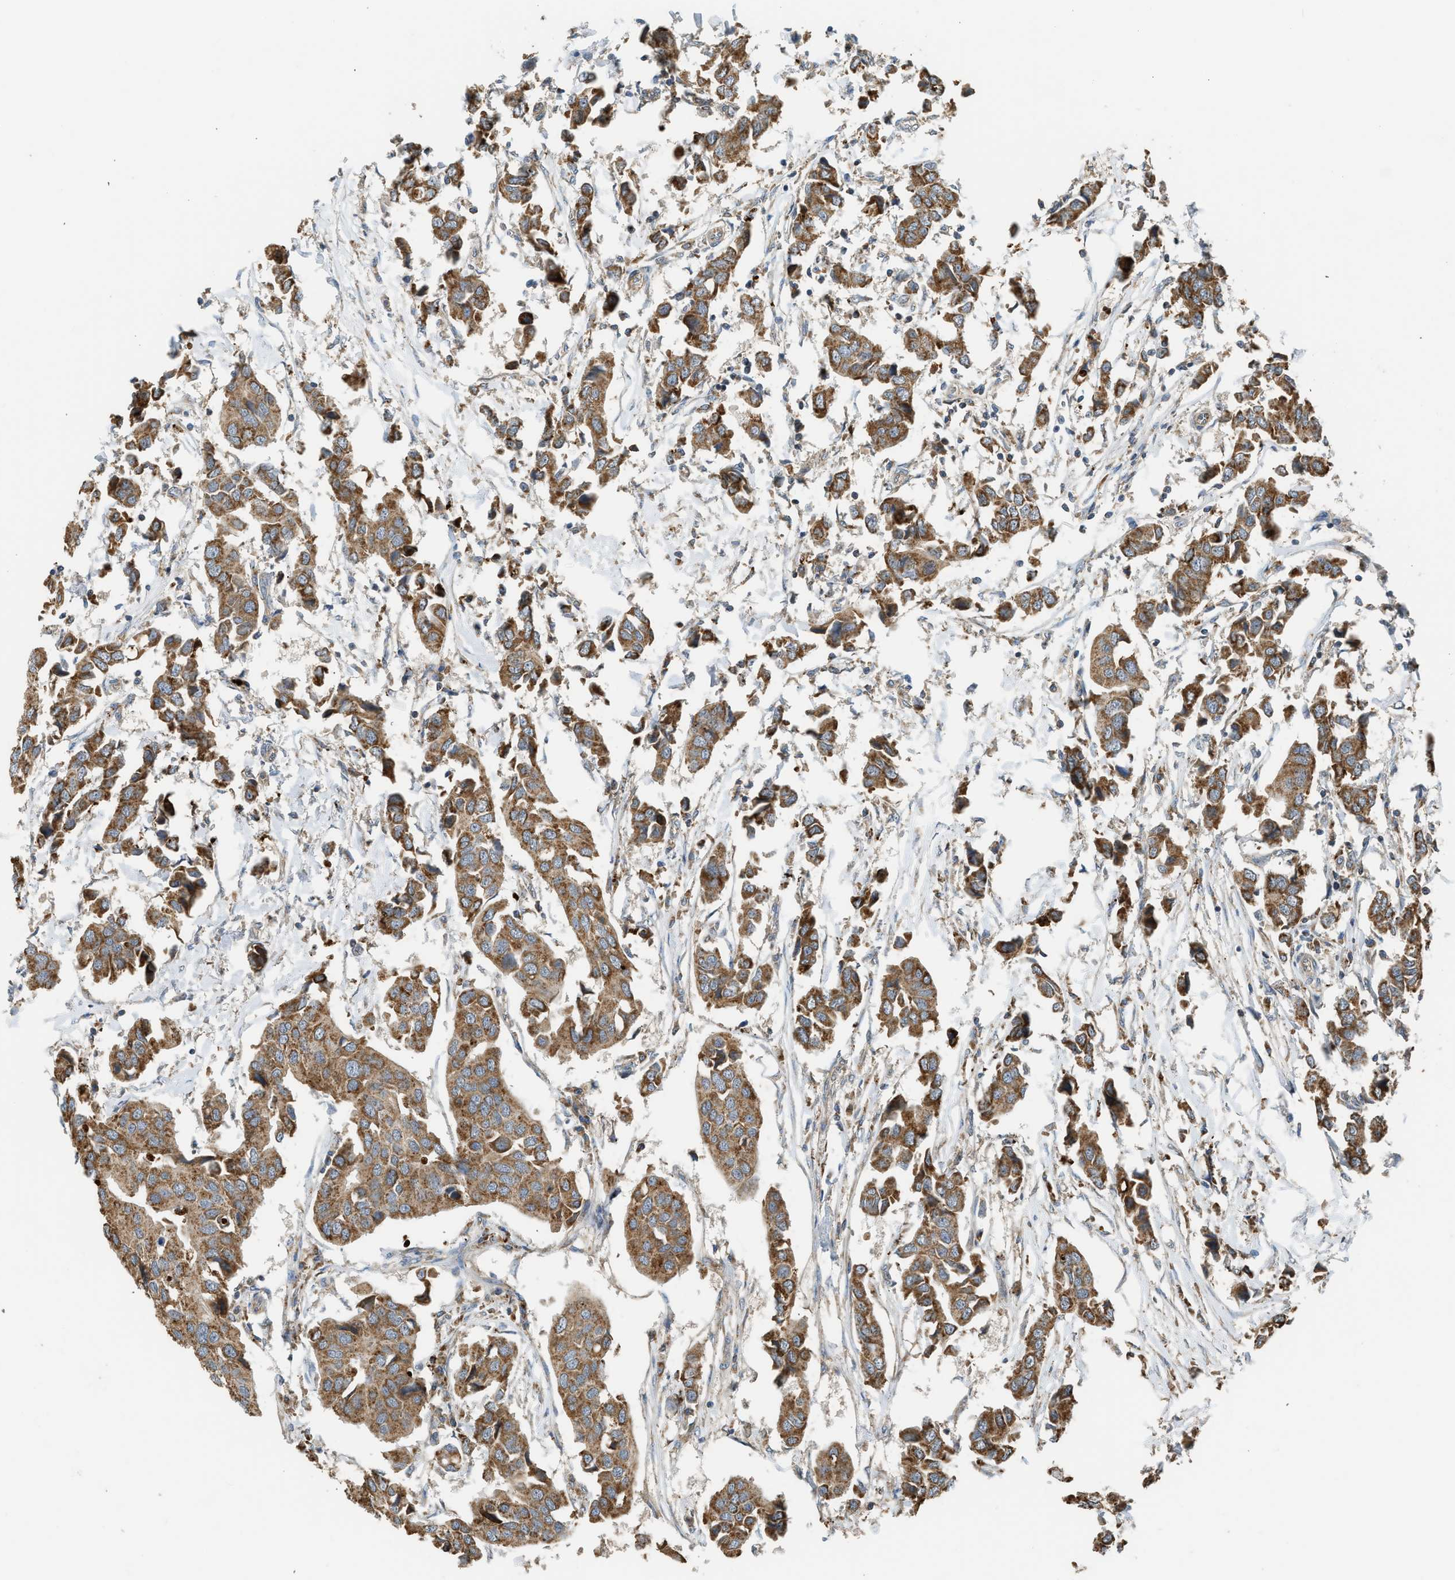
{"staining": {"intensity": "moderate", "quantity": ">75%", "location": "cytoplasmic/membranous"}, "tissue": "breast cancer", "cell_type": "Tumor cells", "image_type": "cancer", "snomed": [{"axis": "morphology", "description": "Duct carcinoma"}, {"axis": "topography", "description": "Breast"}], "caption": "Immunohistochemical staining of human breast cancer (invasive ductal carcinoma) reveals medium levels of moderate cytoplasmic/membranous protein positivity in about >75% of tumor cells.", "gene": "STARD3", "patient": {"sex": "female", "age": 80}}